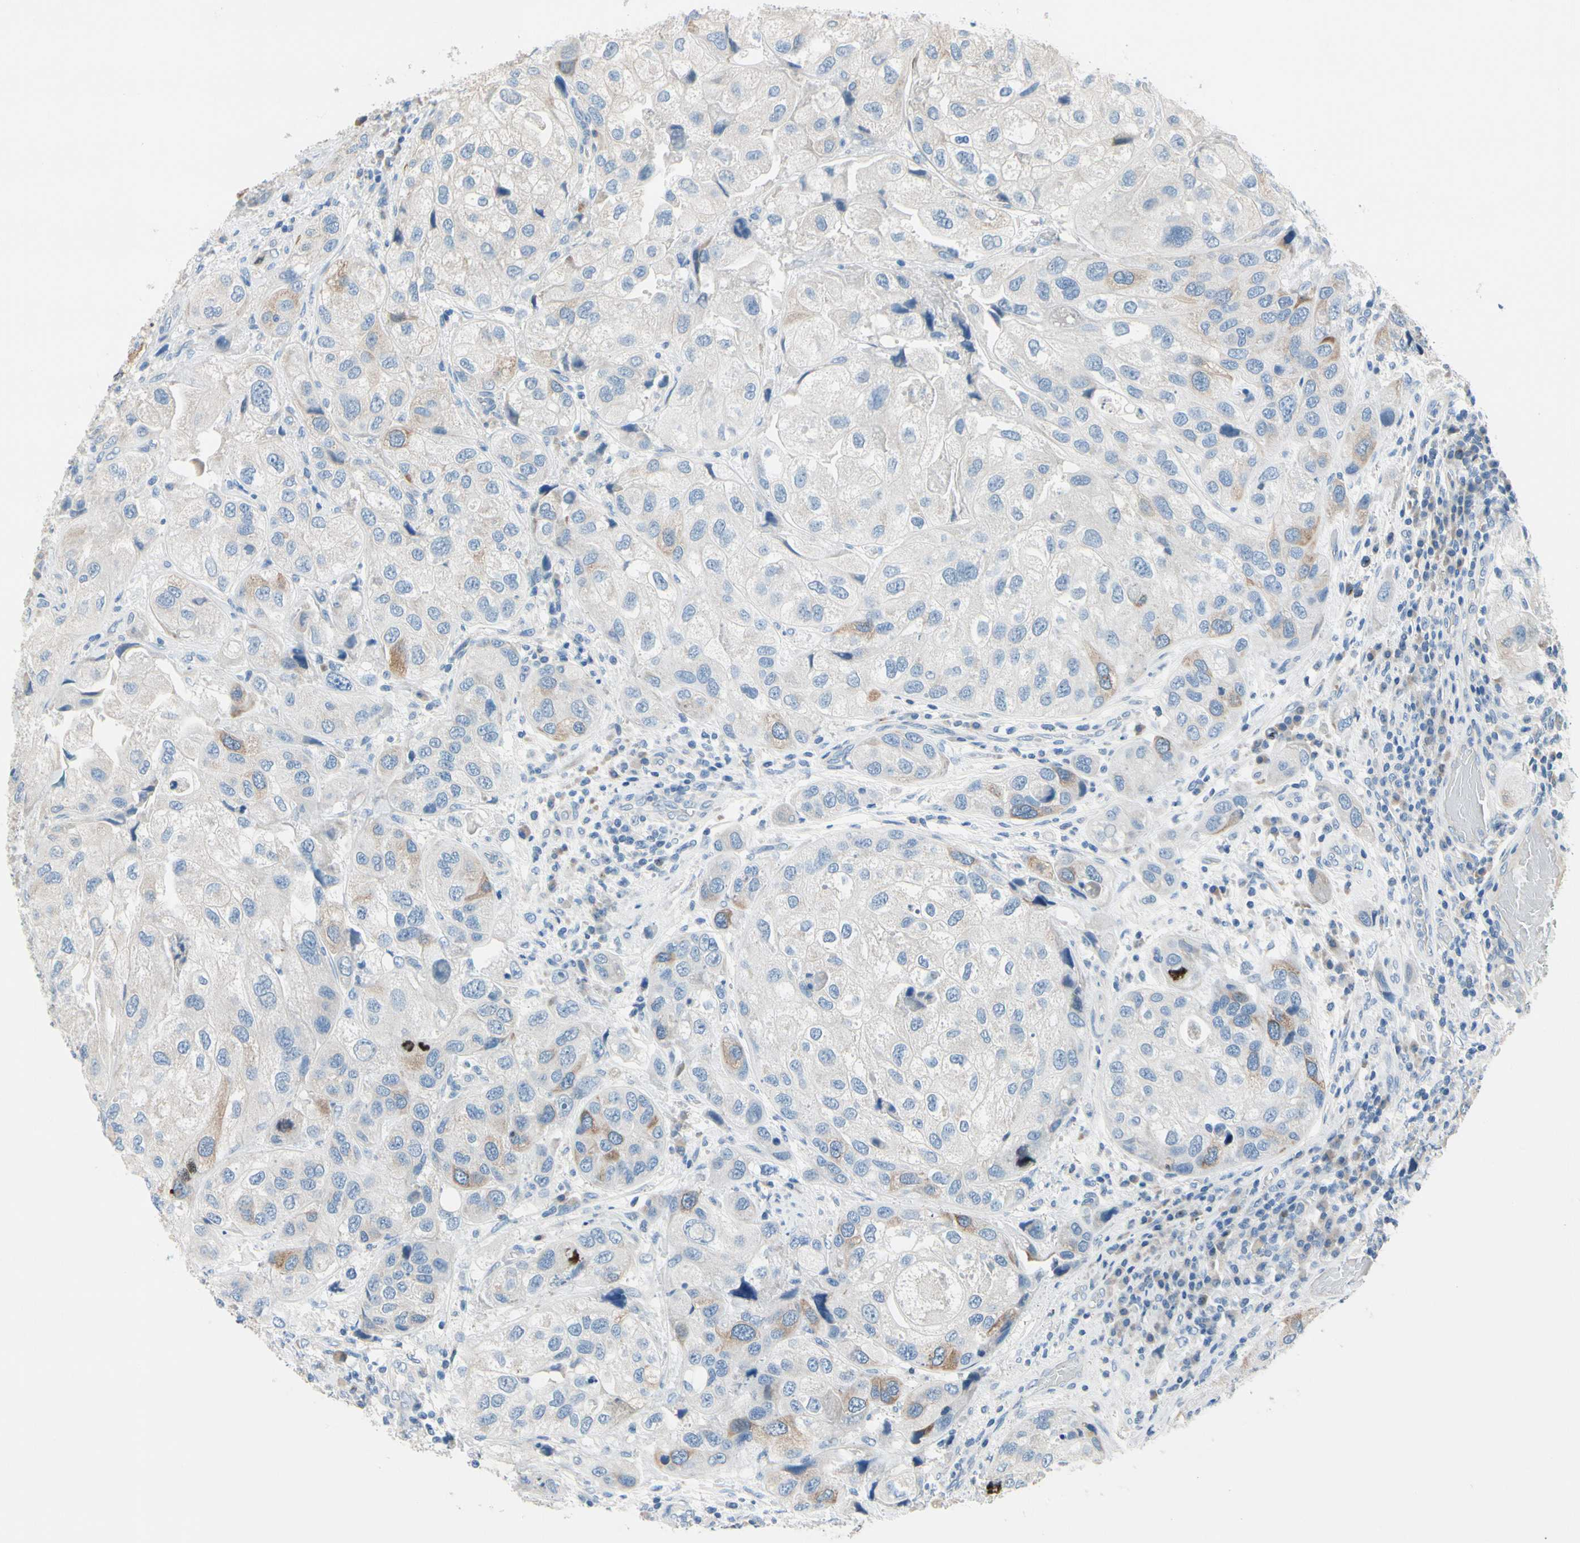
{"staining": {"intensity": "moderate", "quantity": "<25%", "location": "cytoplasmic/membranous"}, "tissue": "urothelial cancer", "cell_type": "Tumor cells", "image_type": "cancer", "snomed": [{"axis": "morphology", "description": "Urothelial carcinoma, High grade"}, {"axis": "topography", "description": "Urinary bladder"}], "caption": "Immunohistochemical staining of human urothelial carcinoma (high-grade) shows moderate cytoplasmic/membranous protein staining in approximately <25% of tumor cells.", "gene": "CKAP2", "patient": {"sex": "female", "age": 64}}